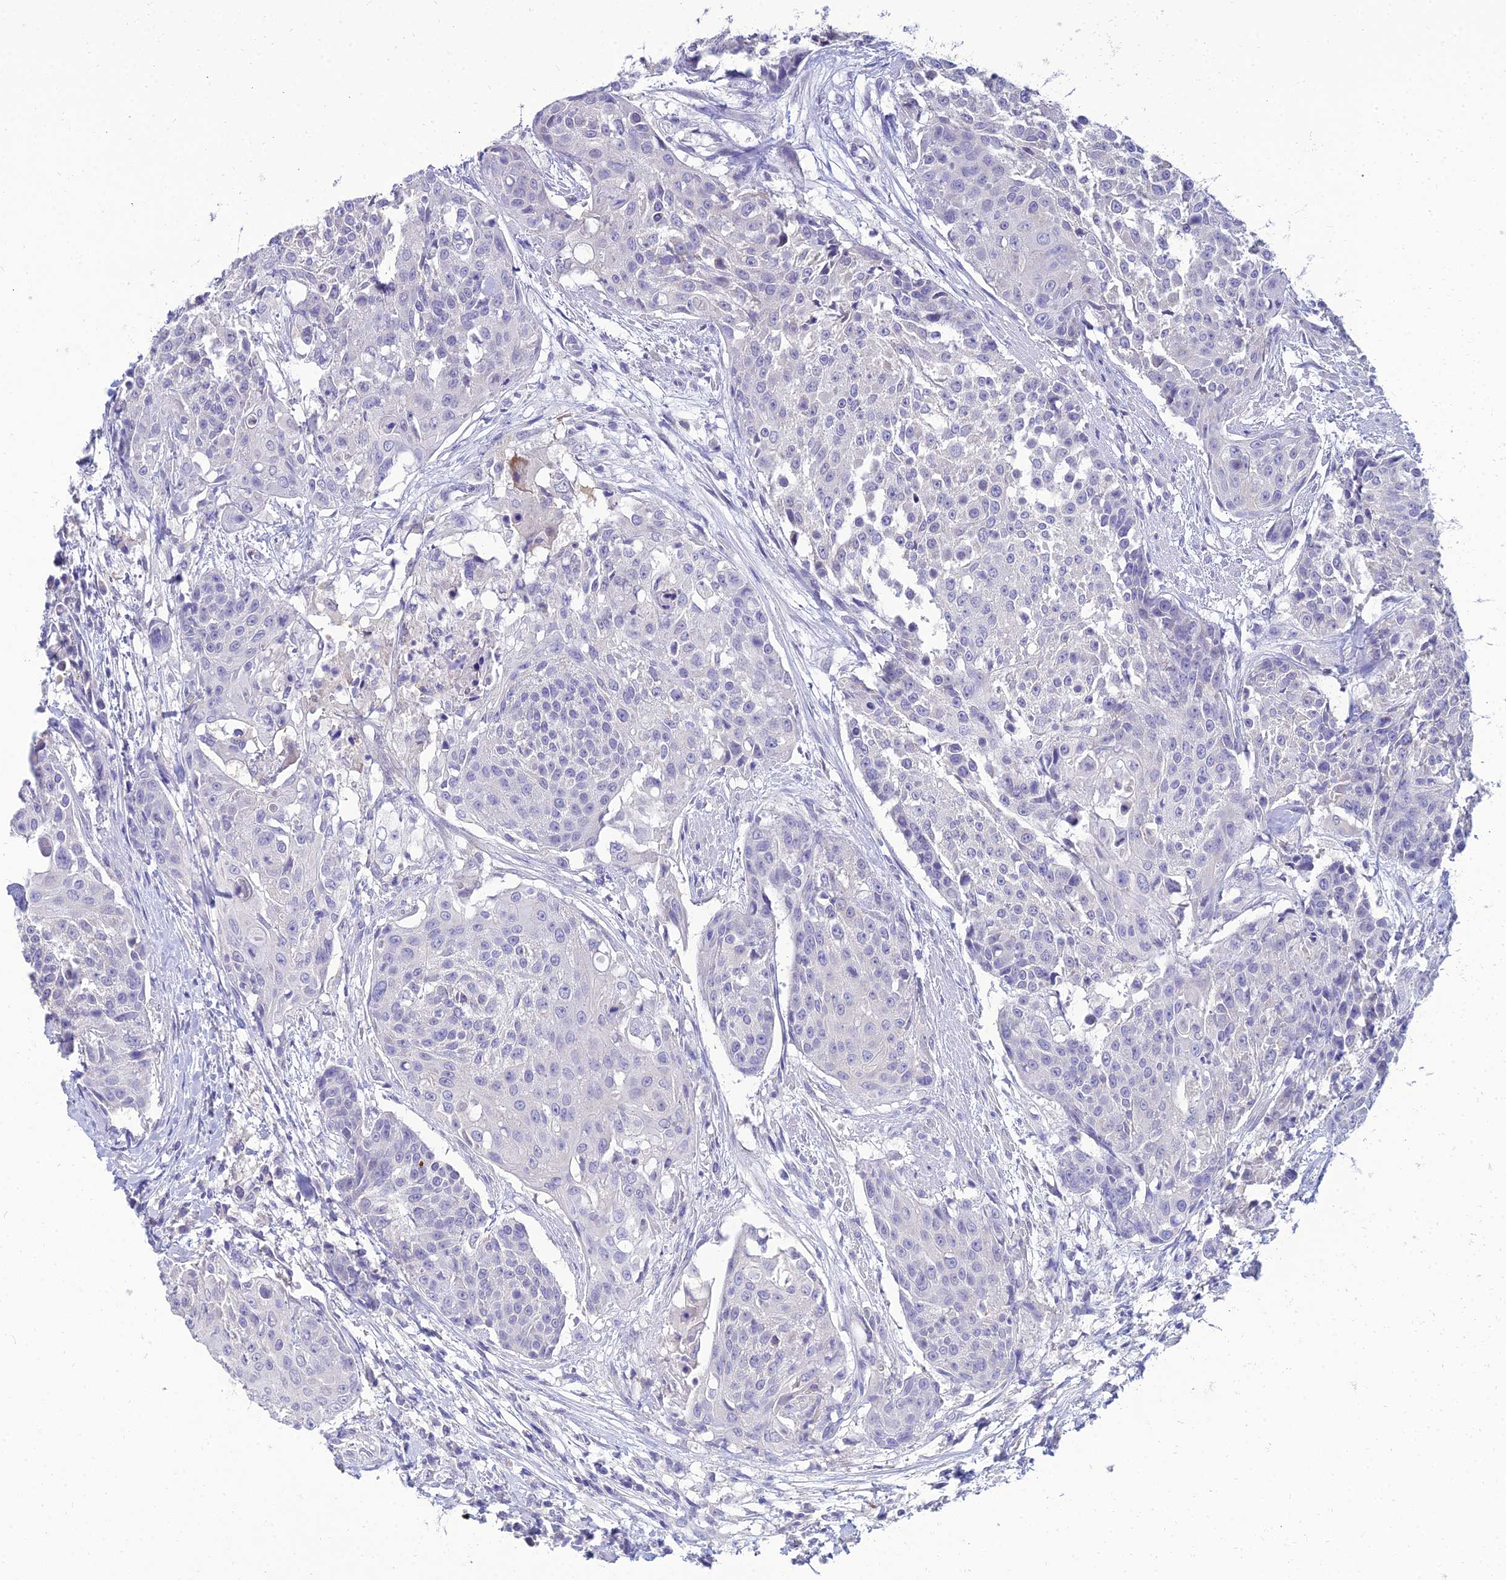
{"staining": {"intensity": "negative", "quantity": "none", "location": "none"}, "tissue": "urothelial cancer", "cell_type": "Tumor cells", "image_type": "cancer", "snomed": [{"axis": "morphology", "description": "Urothelial carcinoma, High grade"}, {"axis": "topography", "description": "Urinary bladder"}], "caption": "Immunohistochemistry (IHC) of urothelial carcinoma (high-grade) displays no staining in tumor cells.", "gene": "NPY", "patient": {"sex": "female", "age": 63}}